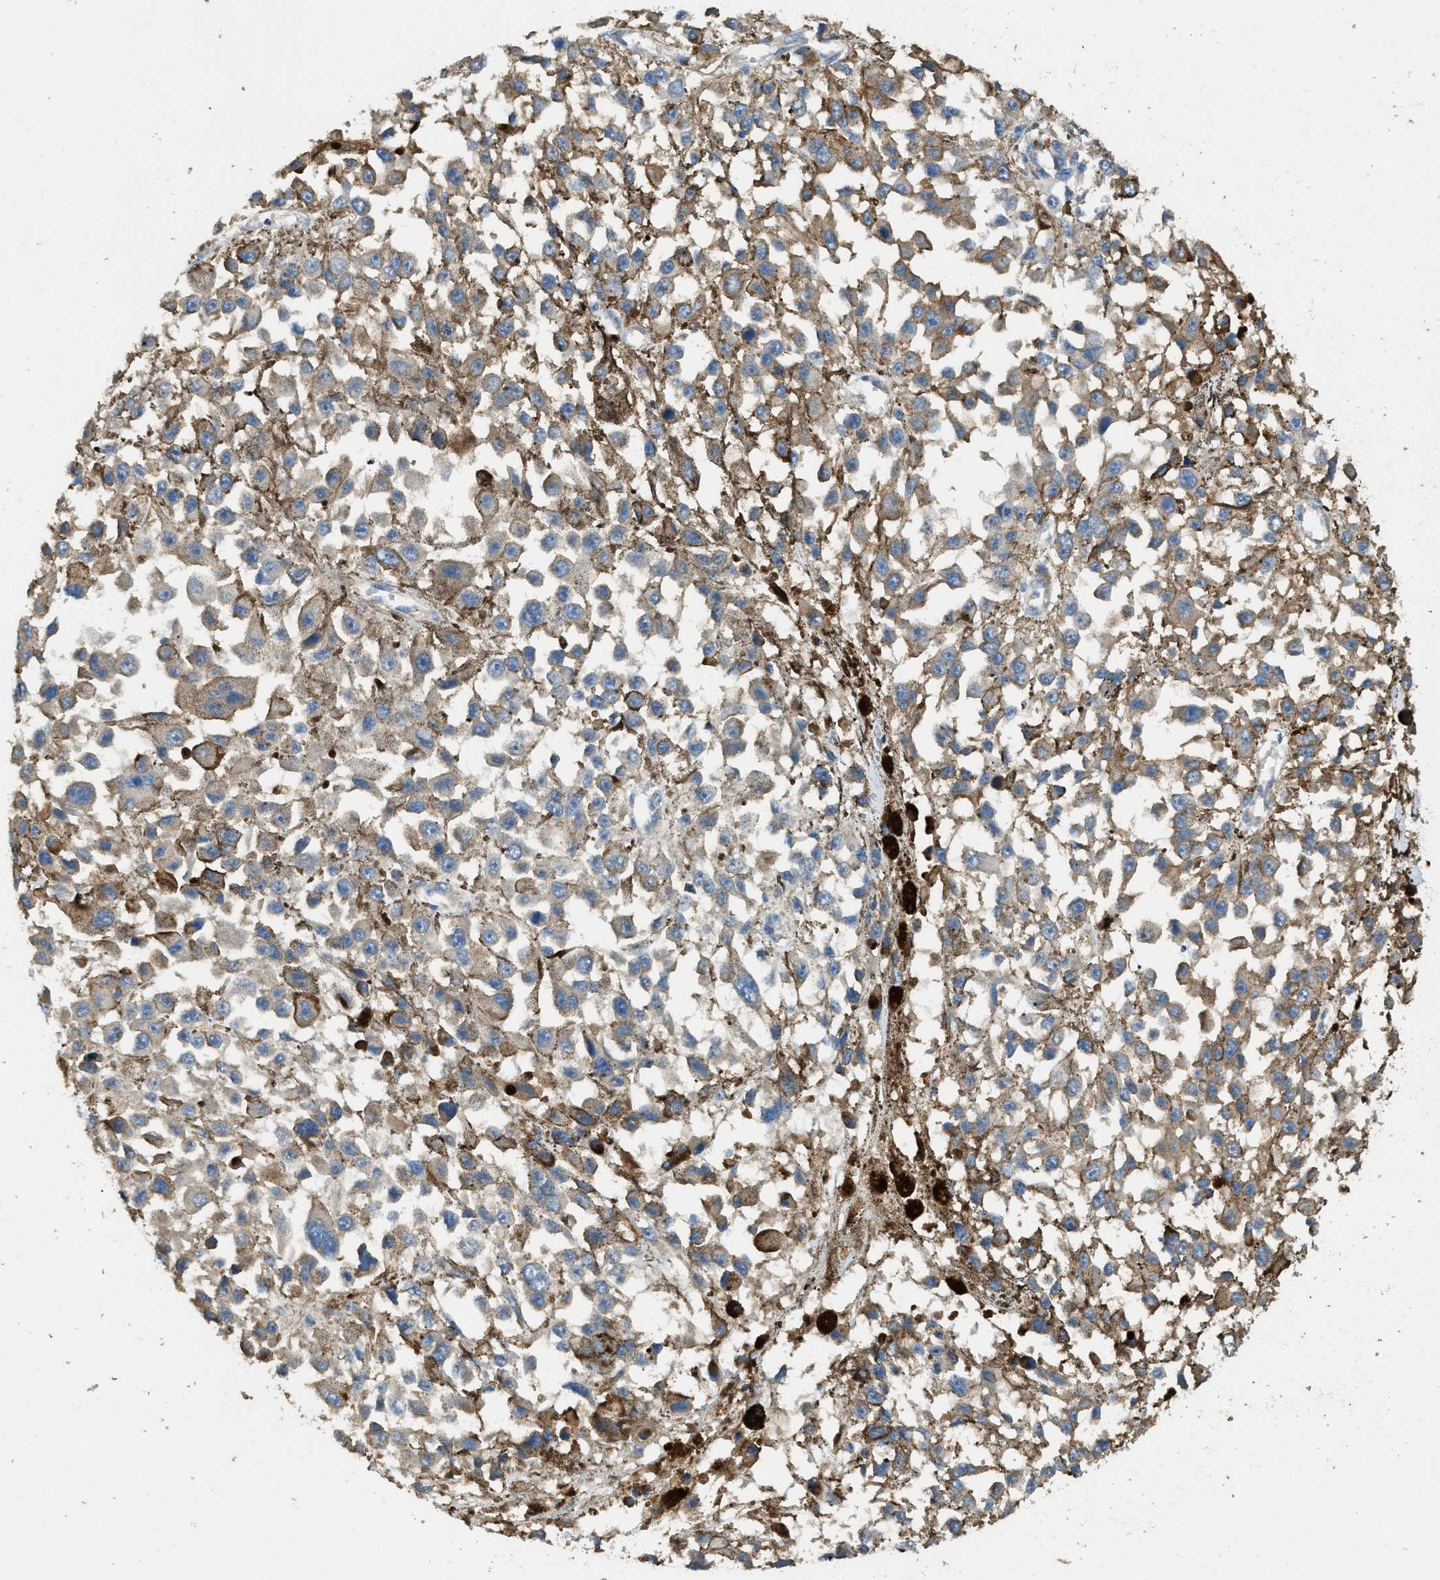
{"staining": {"intensity": "weak", "quantity": "<25%", "location": "cytoplasmic/membranous"}, "tissue": "melanoma", "cell_type": "Tumor cells", "image_type": "cancer", "snomed": [{"axis": "morphology", "description": "Malignant melanoma, Metastatic site"}, {"axis": "topography", "description": "Lymph node"}], "caption": "DAB (3,3'-diaminobenzidine) immunohistochemical staining of melanoma exhibits no significant staining in tumor cells. The staining was performed using DAB to visualize the protein expression in brown, while the nuclei were stained in blue with hematoxylin (Magnification: 20x).", "gene": "RIPK2", "patient": {"sex": "male", "age": 59}}